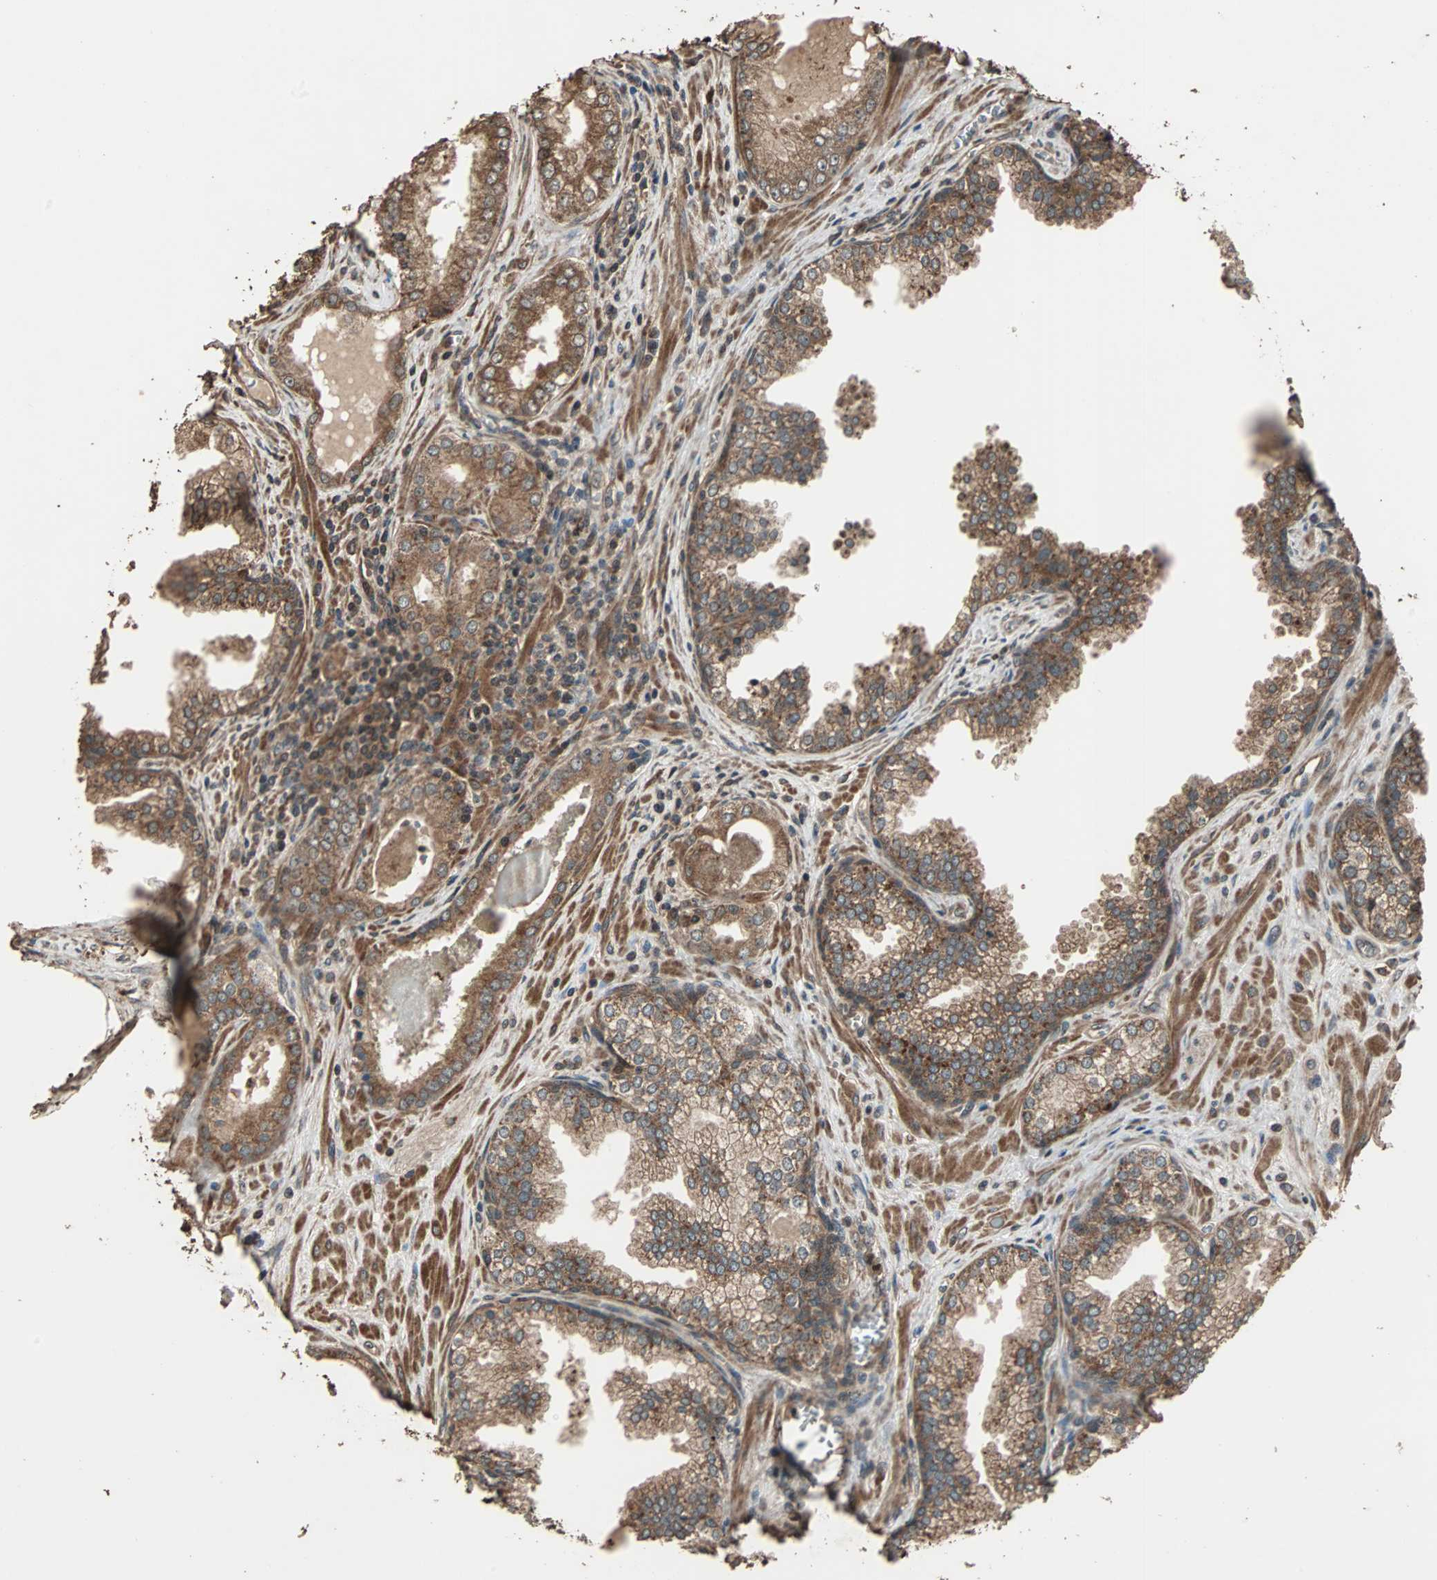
{"staining": {"intensity": "strong", "quantity": ">75%", "location": "cytoplasmic/membranous"}, "tissue": "prostate cancer", "cell_type": "Tumor cells", "image_type": "cancer", "snomed": [{"axis": "morphology", "description": "Adenocarcinoma, Low grade"}, {"axis": "topography", "description": "Prostate"}], "caption": "Immunohistochemistry micrograph of neoplastic tissue: human prostate cancer stained using immunohistochemistry reveals high levels of strong protein expression localized specifically in the cytoplasmic/membranous of tumor cells, appearing as a cytoplasmic/membranous brown color.", "gene": "LAMTOR5", "patient": {"sex": "male", "age": 60}}